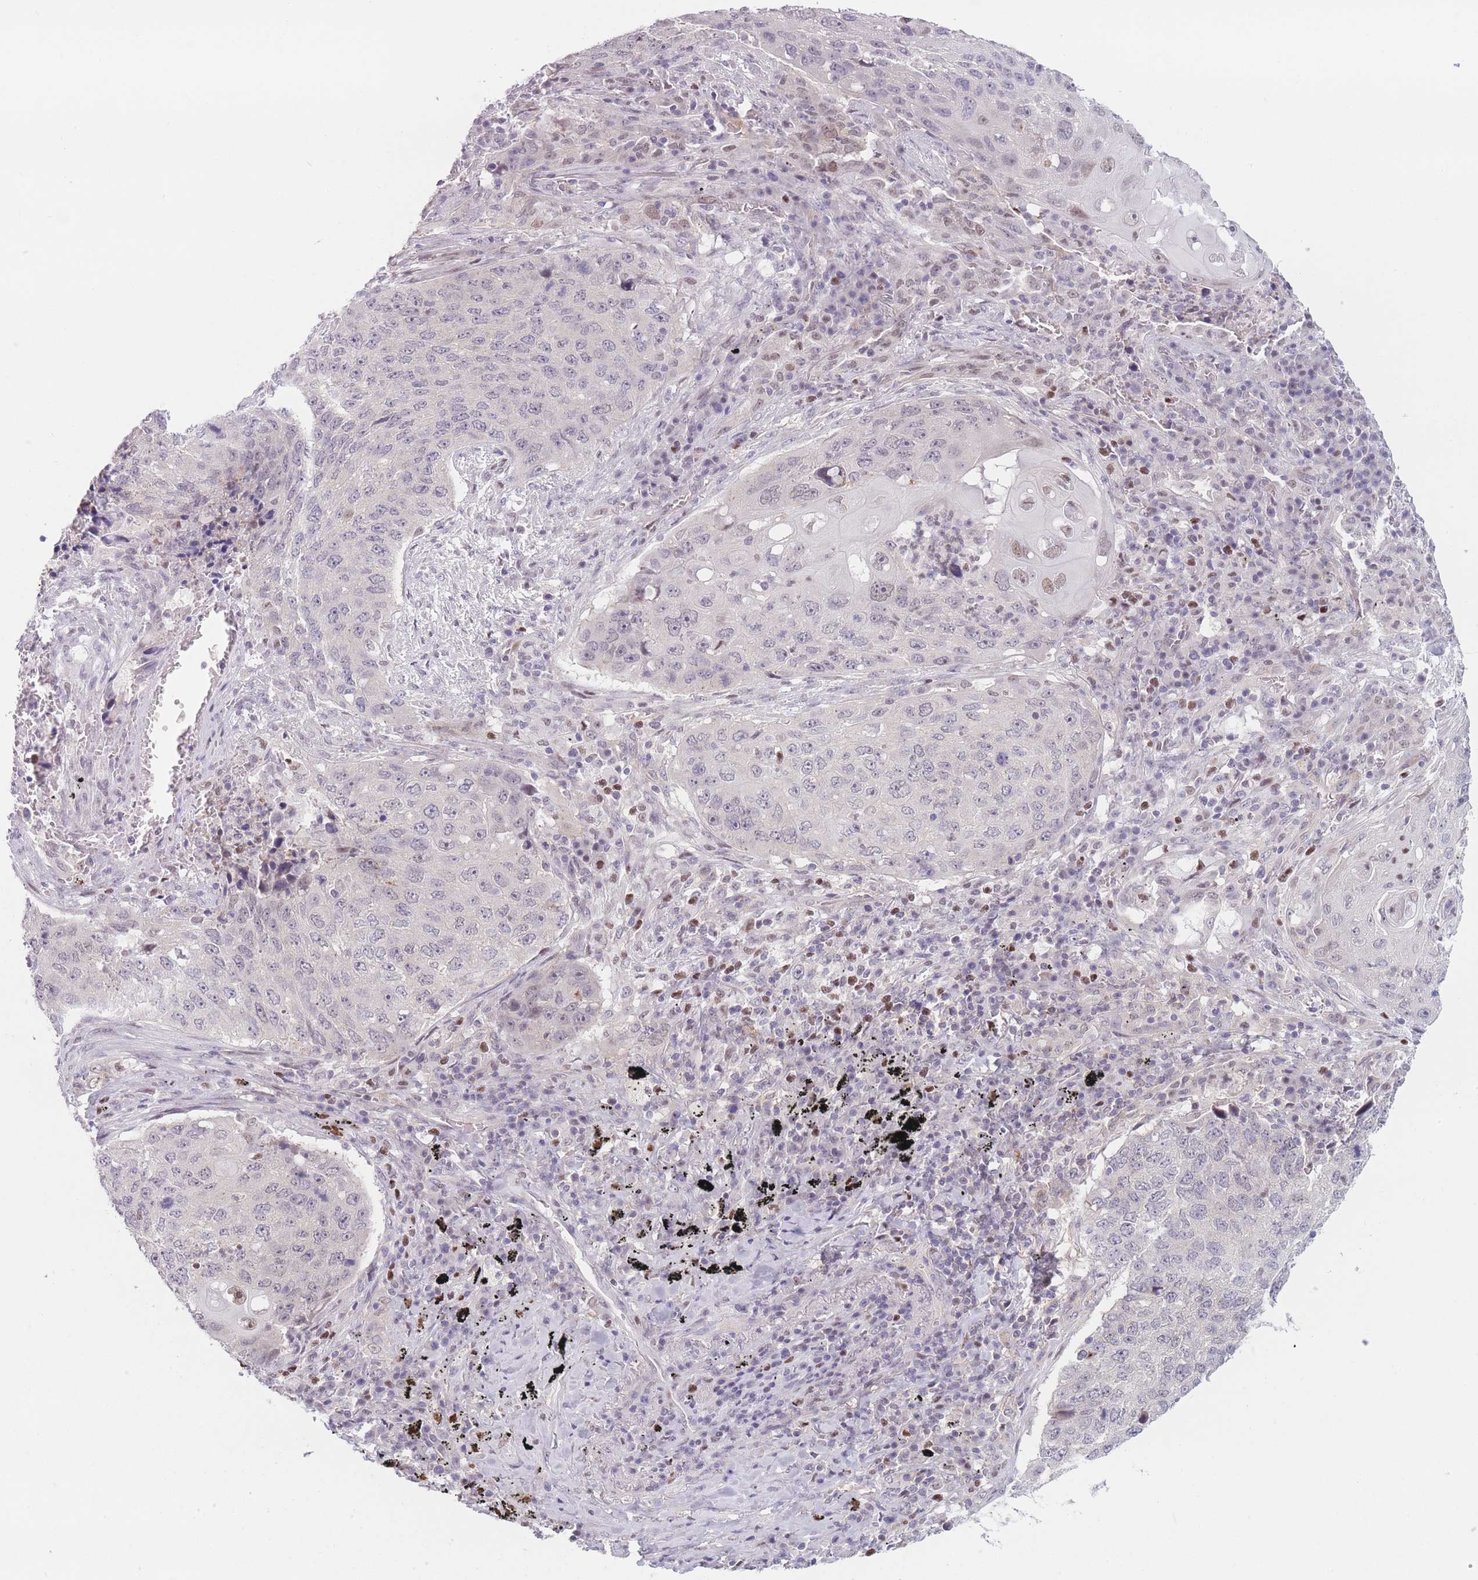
{"staining": {"intensity": "weak", "quantity": "<25%", "location": "nuclear"}, "tissue": "lung cancer", "cell_type": "Tumor cells", "image_type": "cancer", "snomed": [{"axis": "morphology", "description": "Squamous cell carcinoma, NOS"}, {"axis": "topography", "description": "Lung"}], "caption": "This micrograph is of lung squamous cell carcinoma stained with IHC to label a protein in brown with the nuclei are counter-stained blue. There is no expression in tumor cells.", "gene": "ZNF439", "patient": {"sex": "female", "age": 63}}